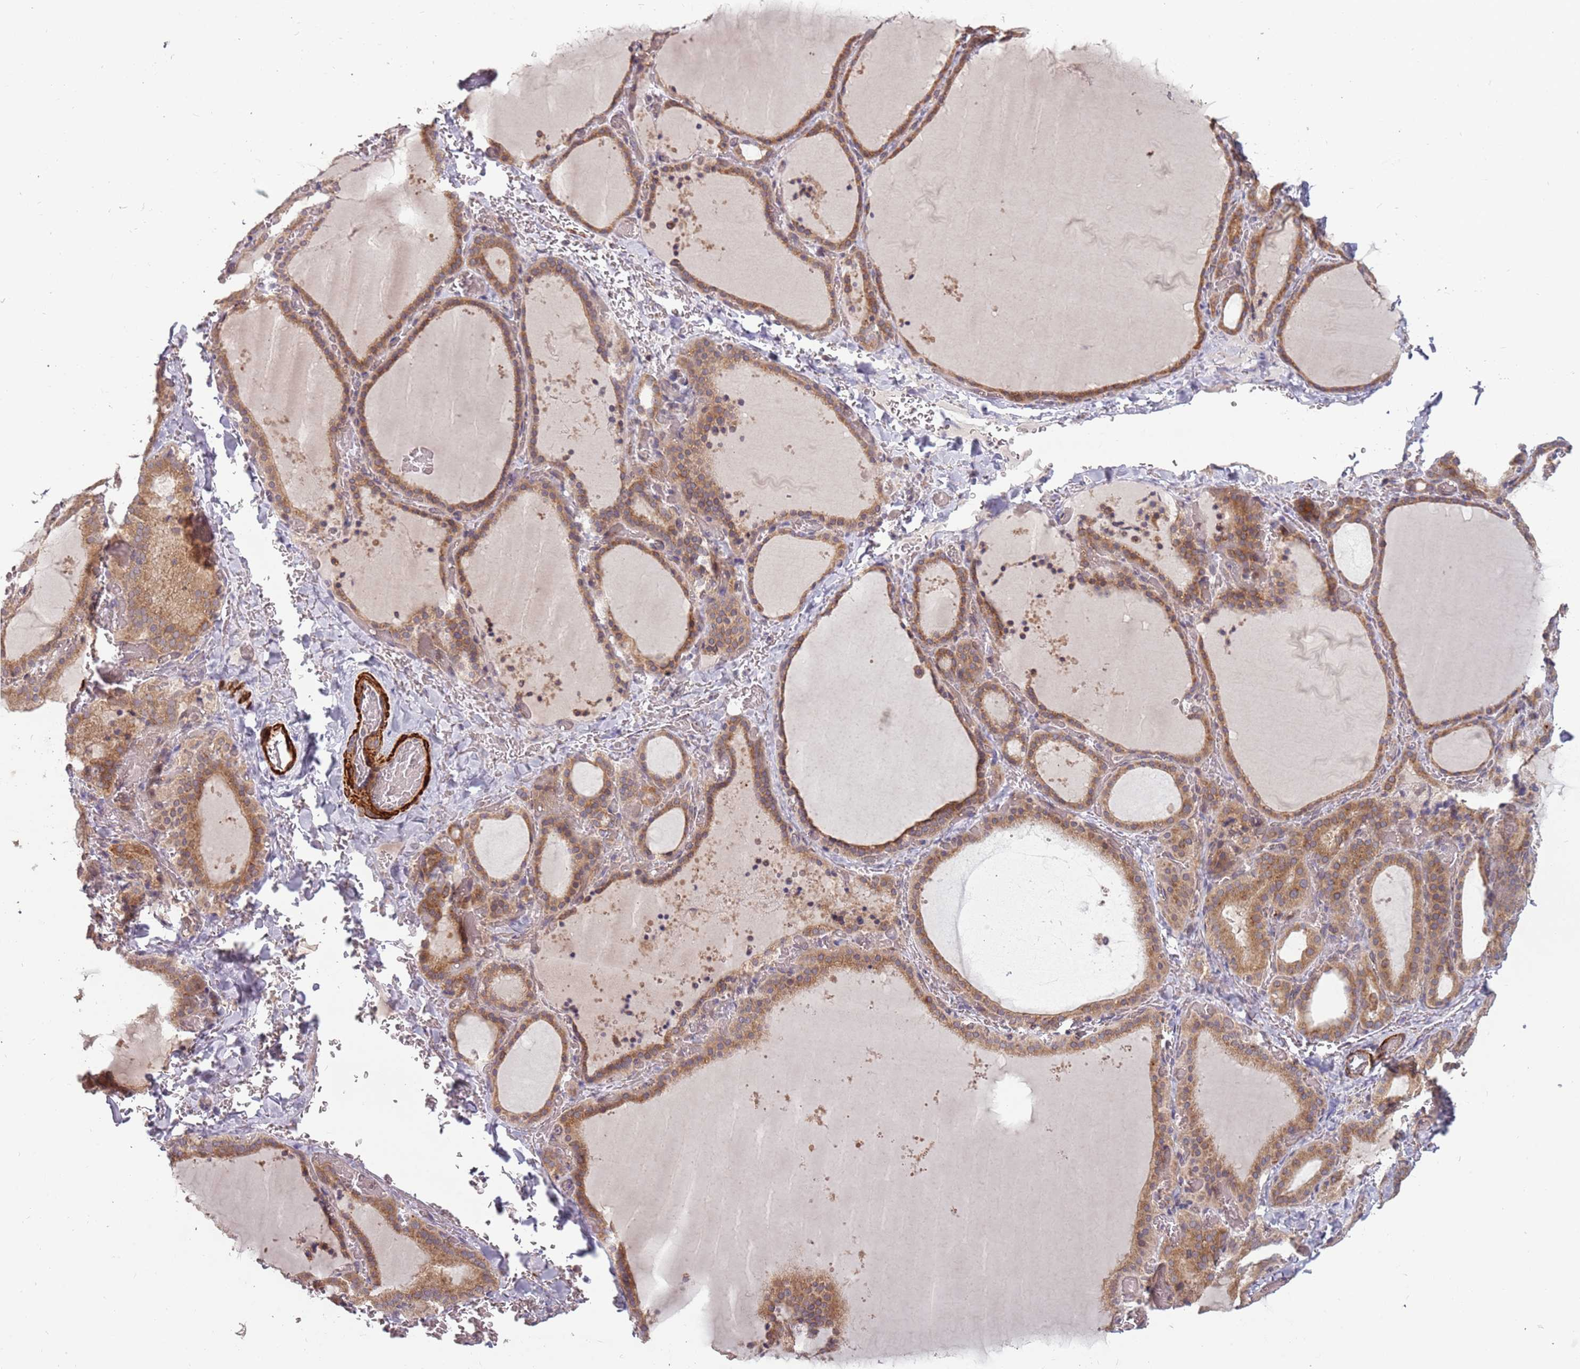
{"staining": {"intensity": "moderate", "quantity": ">75%", "location": "cytoplasmic/membranous"}, "tissue": "thyroid gland", "cell_type": "Glandular cells", "image_type": "normal", "snomed": [{"axis": "morphology", "description": "Normal tissue, NOS"}, {"axis": "topography", "description": "Thyroid gland"}], "caption": "Immunohistochemistry of benign thyroid gland demonstrates medium levels of moderate cytoplasmic/membranous positivity in approximately >75% of glandular cells. Using DAB (3,3'-diaminobenzidine) (brown) and hematoxylin (blue) stains, captured at high magnification using brightfield microscopy.", "gene": "PLD6", "patient": {"sex": "female", "age": 39}}